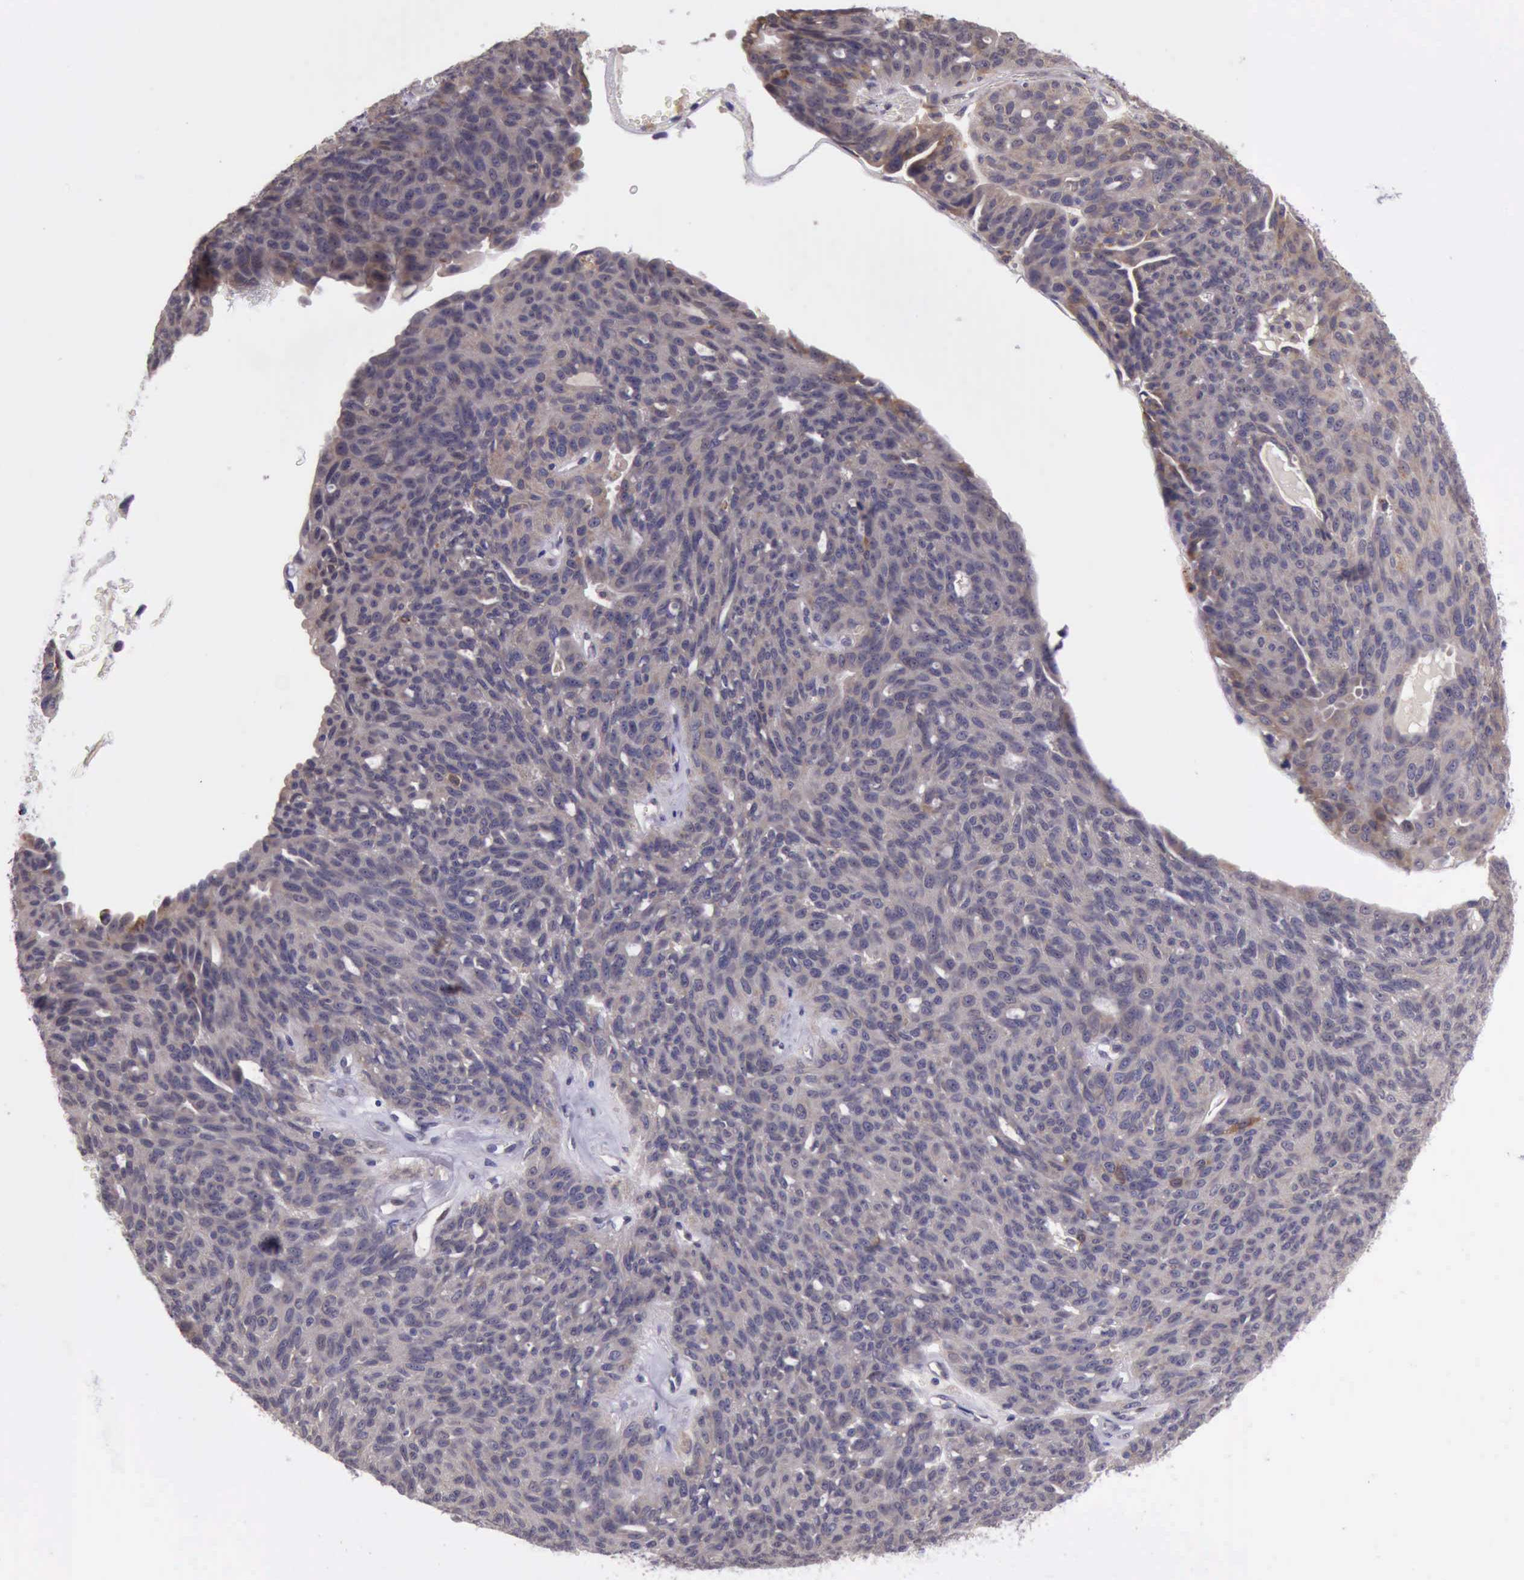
{"staining": {"intensity": "moderate", "quantity": ">75%", "location": "cytoplasmic/membranous"}, "tissue": "ovarian cancer", "cell_type": "Tumor cells", "image_type": "cancer", "snomed": [{"axis": "morphology", "description": "Carcinoma, endometroid"}, {"axis": "topography", "description": "Ovary"}], "caption": "An immunohistochemistry (IHC) image of neoplastic tissue is shown. Protein staining in brown highlights moderate cytoplasmic/membranous positivity in ovarian endometroid carcinoma within tumor cells. (IHC, brightfield microscopy, high magnification).", "gene": "PLEK2", "patient": {"sex": "female", "age": 60}}